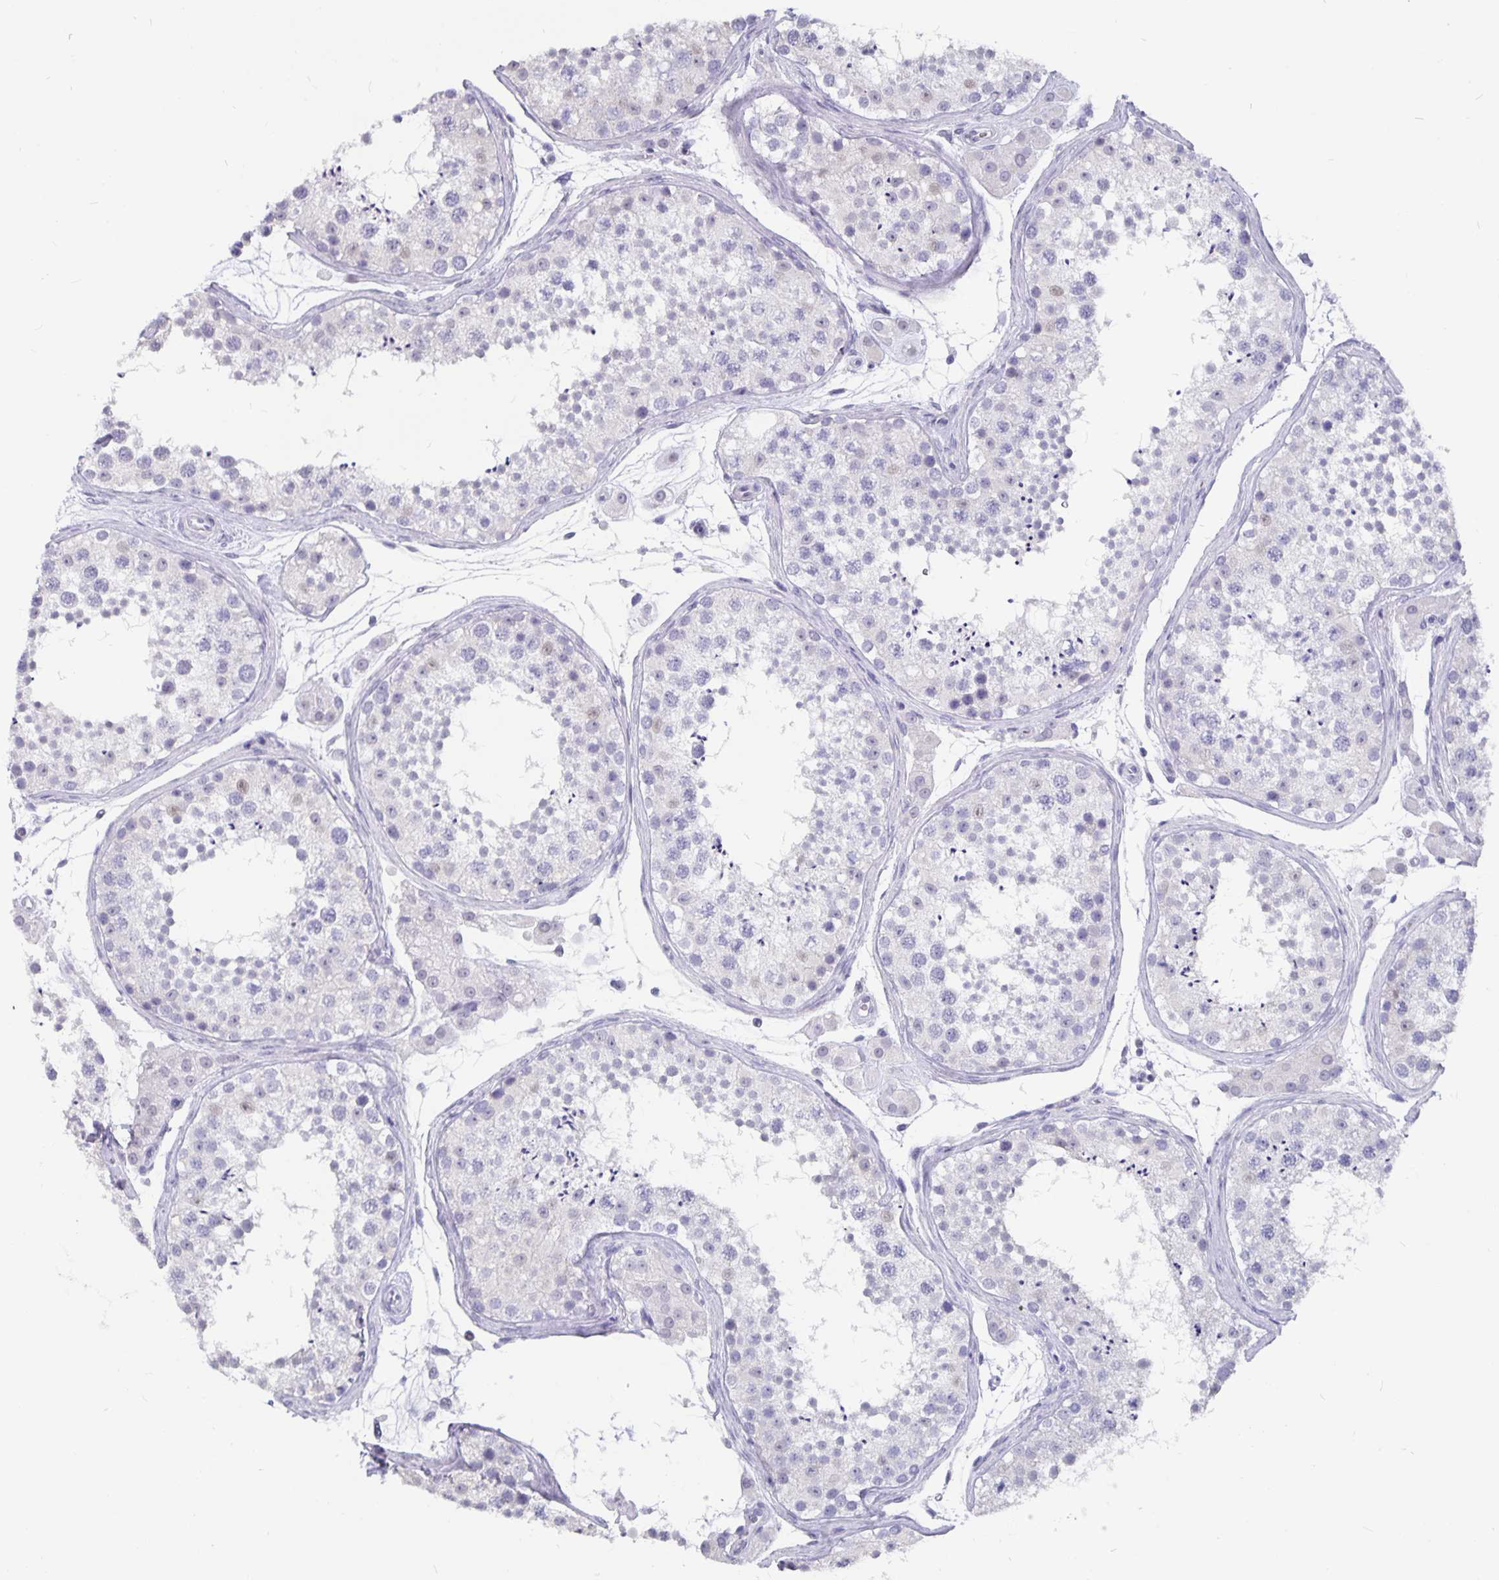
{"staining": {"intensity": "negative", "quantity": "none", "location": "none"}, "tissue": "testis", "cell_type": "Cells in seminiferous ducts", "image_type": "normal", "snomed": [{"axis": "morphology", "description": "Normal tissue, NOS"}, {"axis": "topography", "description": "Testis"}], "caption": "Human testis stained for a protein using IHC displays no expression in cells in seminiferous ducts.", "gene": "OLIG2", "patient": {"sex": "male", "age": 41}}